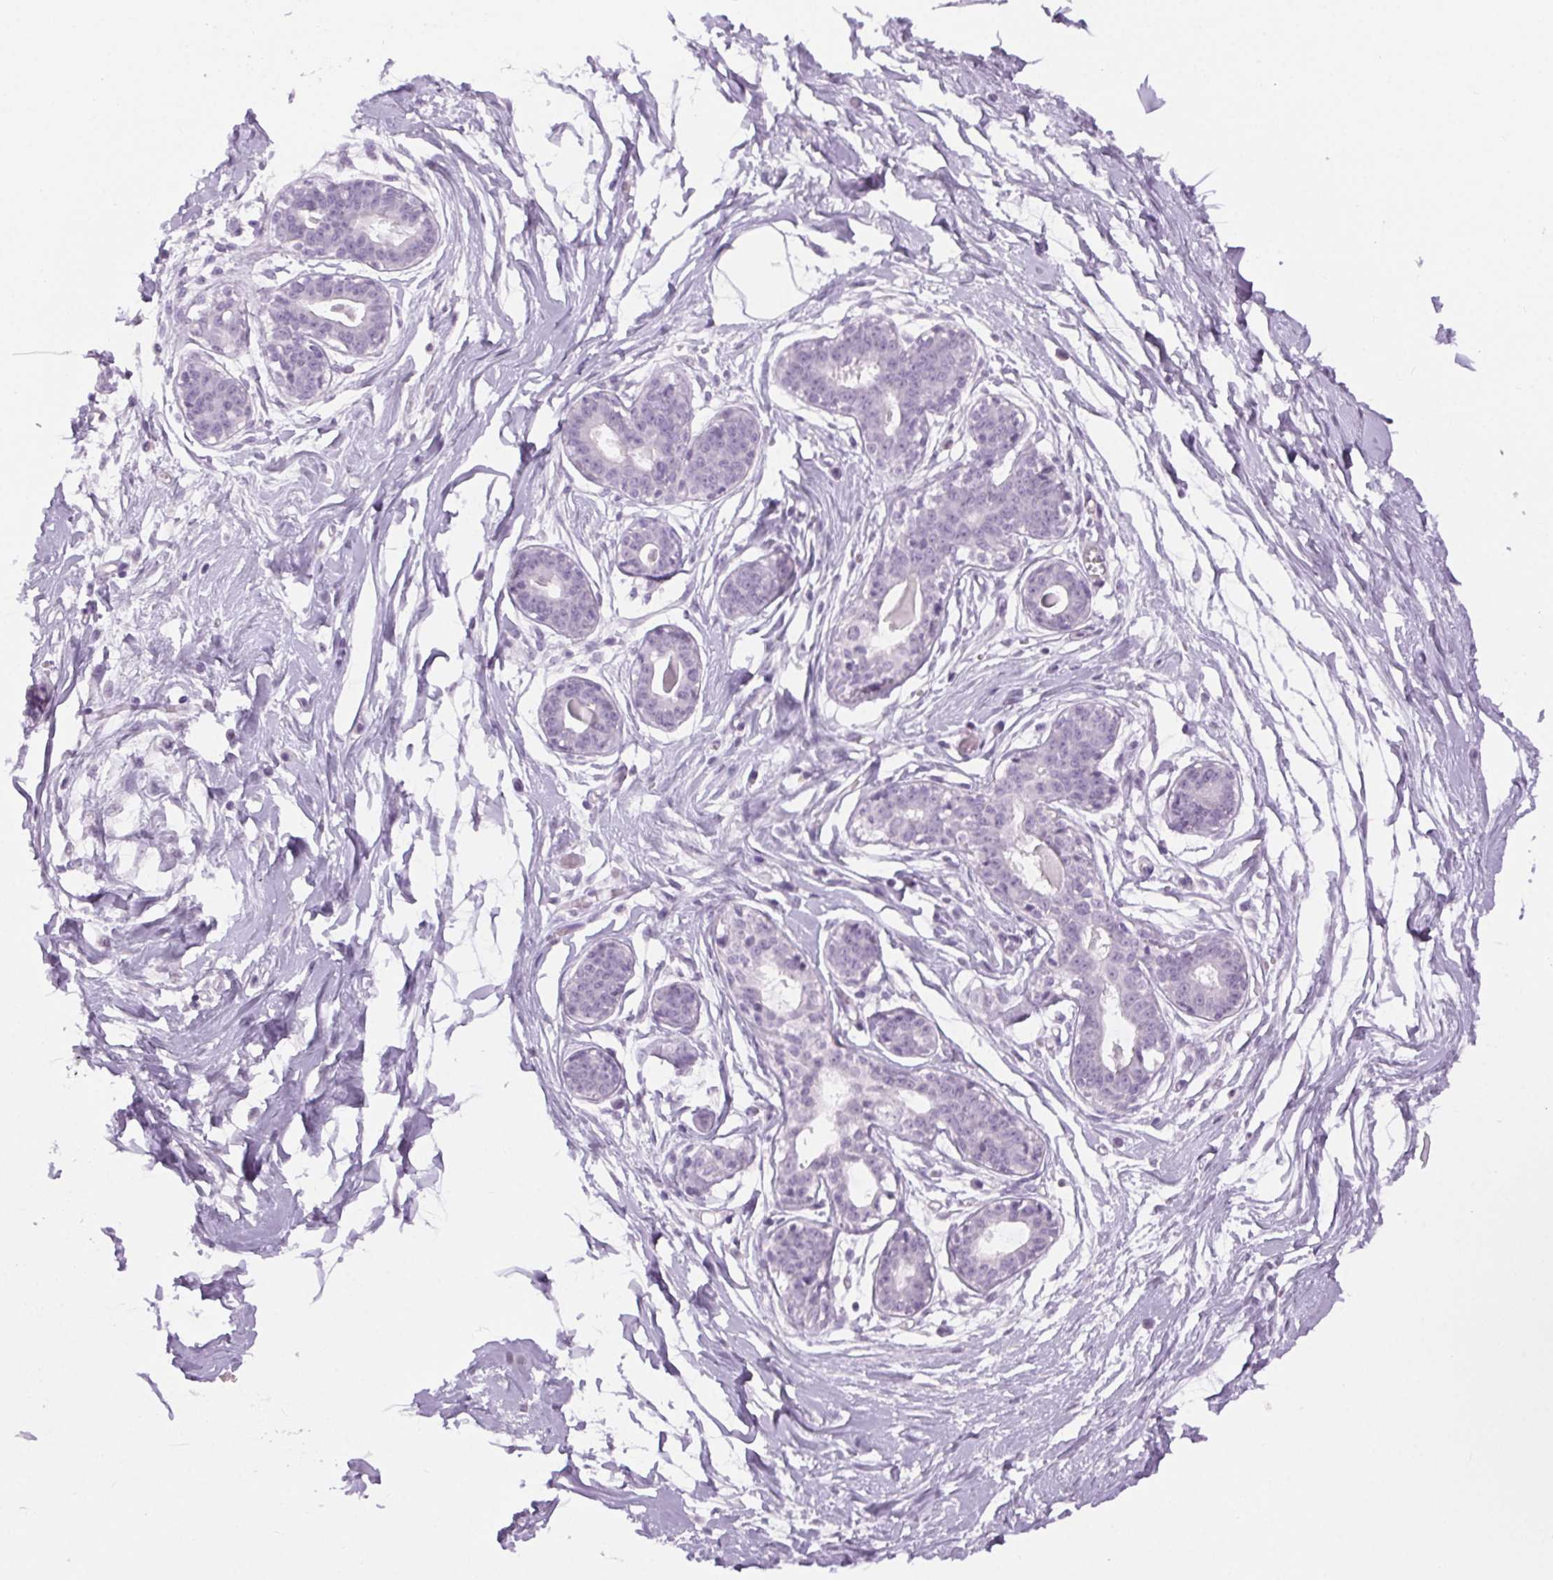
{"staining": {"intensity": "negative", "quantity": "none", "location": "none"}, "tissue": "breast", "cell_type": "Adipocytes", "image_type": "normal", "snomed": [{"axis": "morphology", "description": "Normal tissue, NOS"}, {"axis": "topography", "description": "Breast"}], "caption": "DAB immunohistochemical staining of benign breast displays no significant staining in adipocytes.", "gene": "SLC6A19", "patient": {"sex": "female", "age": 45}}